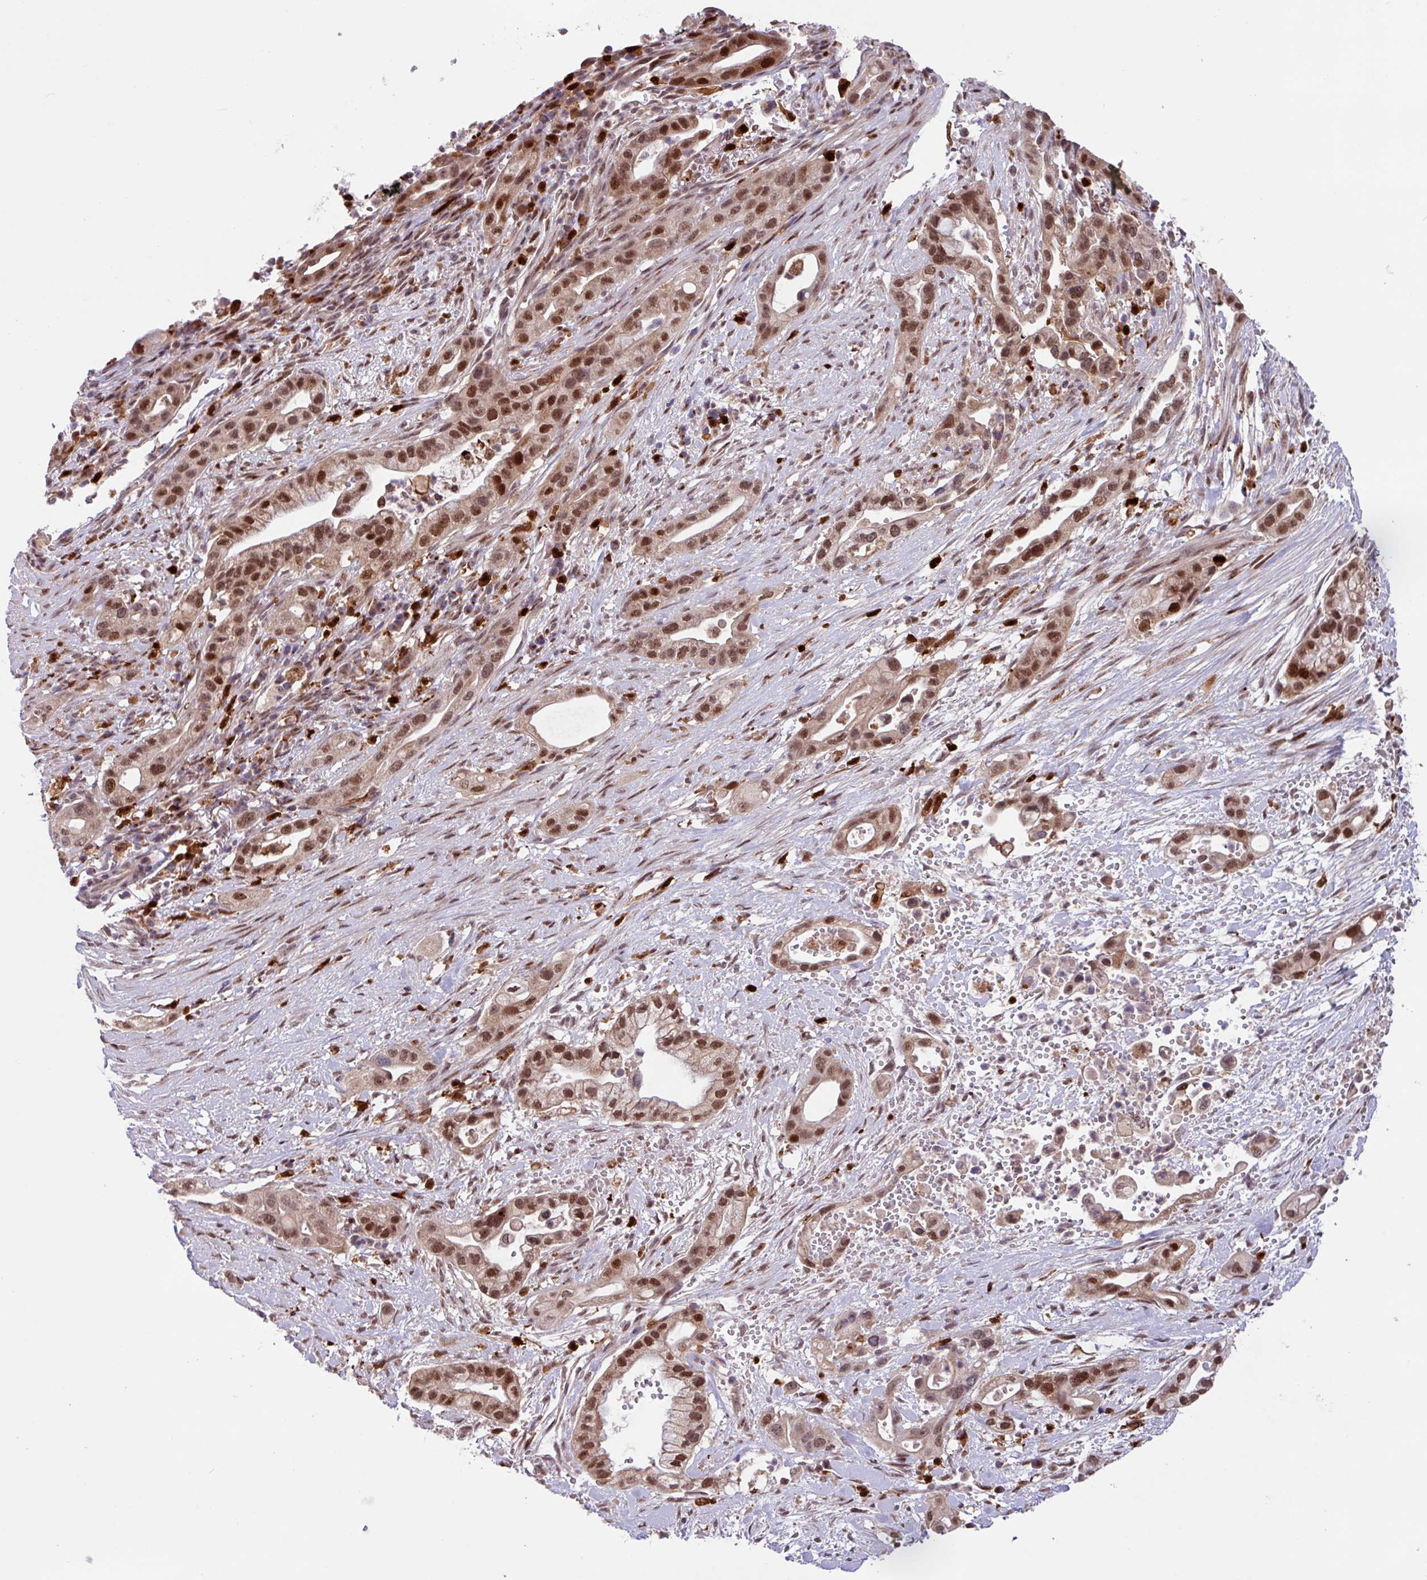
{"staining": {"intensity": "moderate", "quantity": ">75%", "location": "cytoplasmic/membranous,nuclear"}, "tissue": "pancreatic cancer", "cell_type": "Tumor cells", "image_type": "cancer", "snomed": [{"axis": "morphology", "description": "Adenocarcinoma, NOS"}, {"axis": "topography", "description": "Pancreas"}], "caption": "IHC staining of pancreatic adenocarcinoma, which shows medium levels of moderate cytoplasmic/membranous and nuclear expression in approximately >75% of tumor cells indicating moderate cytoplasmic/membranous and nuclear protein positivity. The staining was performed using DAB (3,3'-diaminobenzidine) (brown) for protein detection and nuclei were counterstained in hematoxylin (blue).", "gene": "BRD3", "patient": {"sex": "male", "age": 44}}